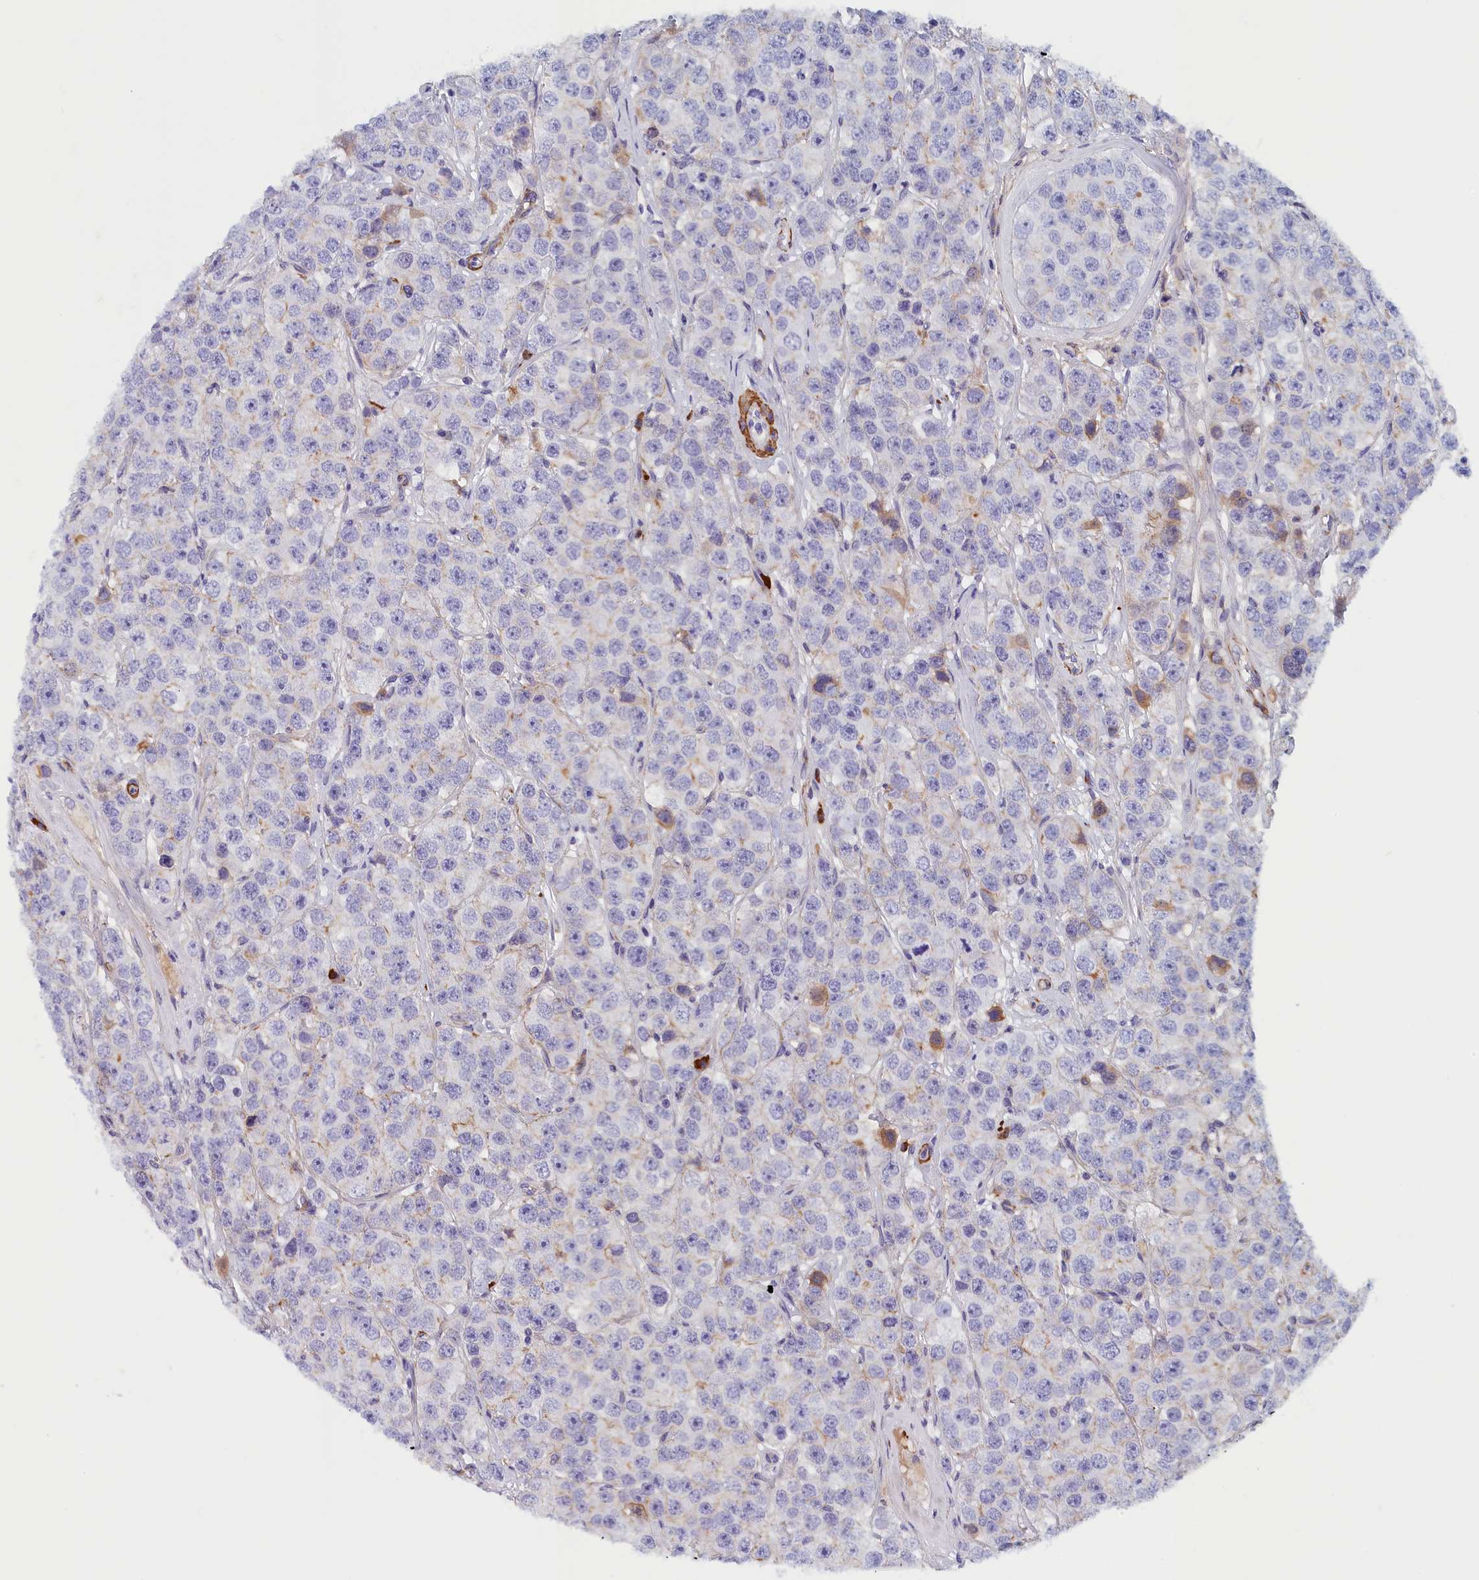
{"staining": {"intensity": "negative", "quantity": "none", "location": "none"}, "tissue": "testis cancer", "cell_type": "Tumor cells", "image_type": "cancer", "snomed": [{"axis": "morphology", "description": "Seminoma, NOS"}, {"axis": "topography", "description": "Testis"}], "caption": "The micrograph demonstrates no staining of tumor cells in testis seminoma.", "gene": "BCL2L13", "patient": {"sex": "male", "age": 28}}